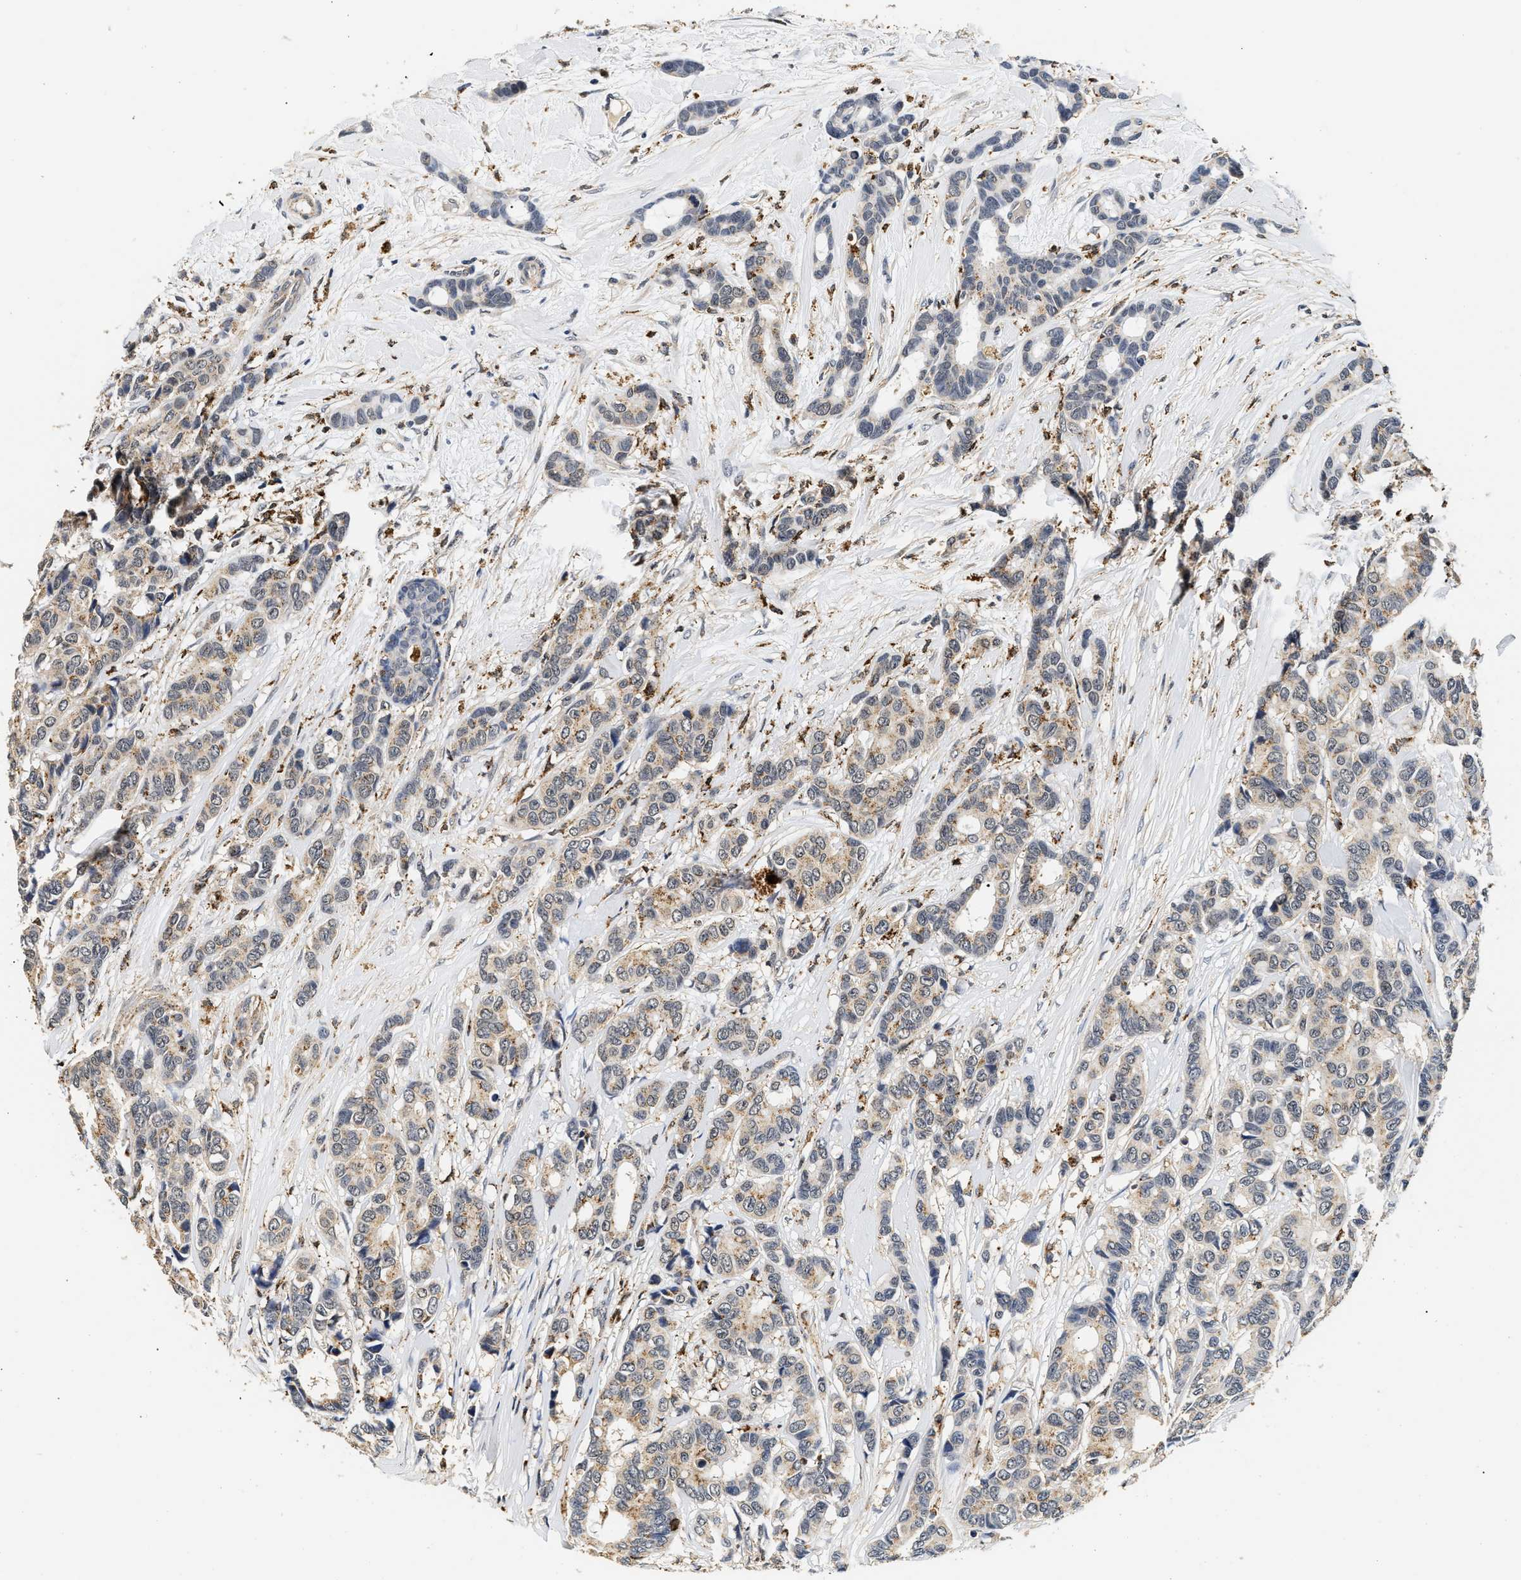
{"staining": {"intensity": "weak", "quantity": ">75%", "location": "cytoplasmic/membranous"}, "tissue": "breast cancer", "cell_type": "Tumor cells", "image_type": "cancer", "snomed": [{"axis": "morphology", "description": "Duct carcinoma"}, {"axis": "topography", "description": "Breast"}], "caption": "This is a photomicrograph of IHC staining of breast cancer, which shows weak expression in the cytoplasmic/membranous of tumor cells.", "gene": "SMU1", "patient": {"sex": "female", "age": 87}}